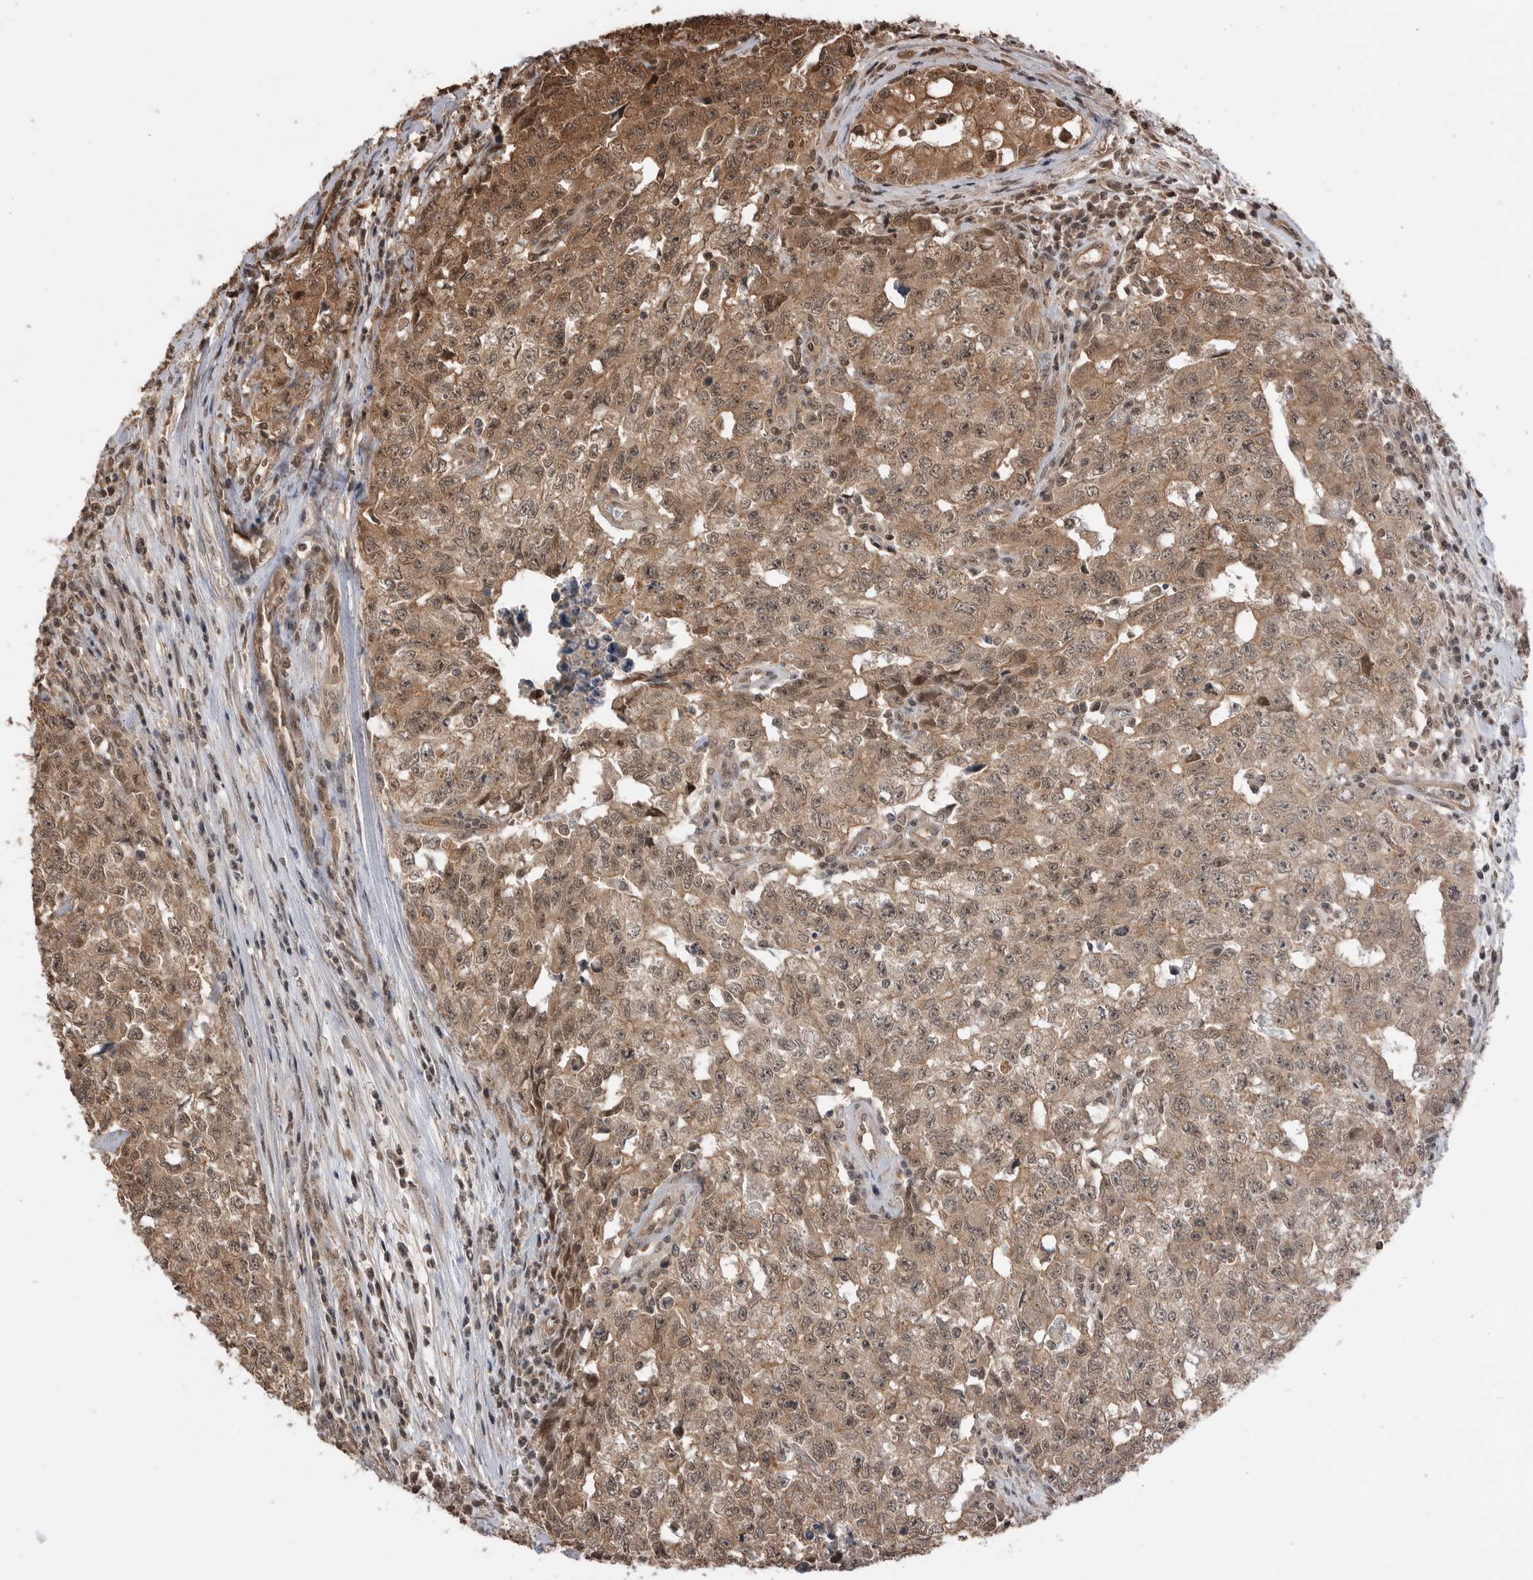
{"staining": {"intensity": "moderate", "quantity": ">75%", "location": "cytoplasmic/membranous,nuclear"}, "tissue": "testis cancer", "cell_type": "Tumor cells", "image_type": "cancer", "snomed": [{"axis": "morphology", "description": "Carcinoma, Embryonal, NOS"}, {"axis": "topography", "description": "Testis"}], "caption": "Human embryonal carcinoma (testis) stained for a protein (brown) demonstrates moderate cytoplasmic/membranous and nuclear positive staining in approximately >75% of tumor cells.", "gene": "PEAK1", "patient": {"sex": "male", "age": 28}}